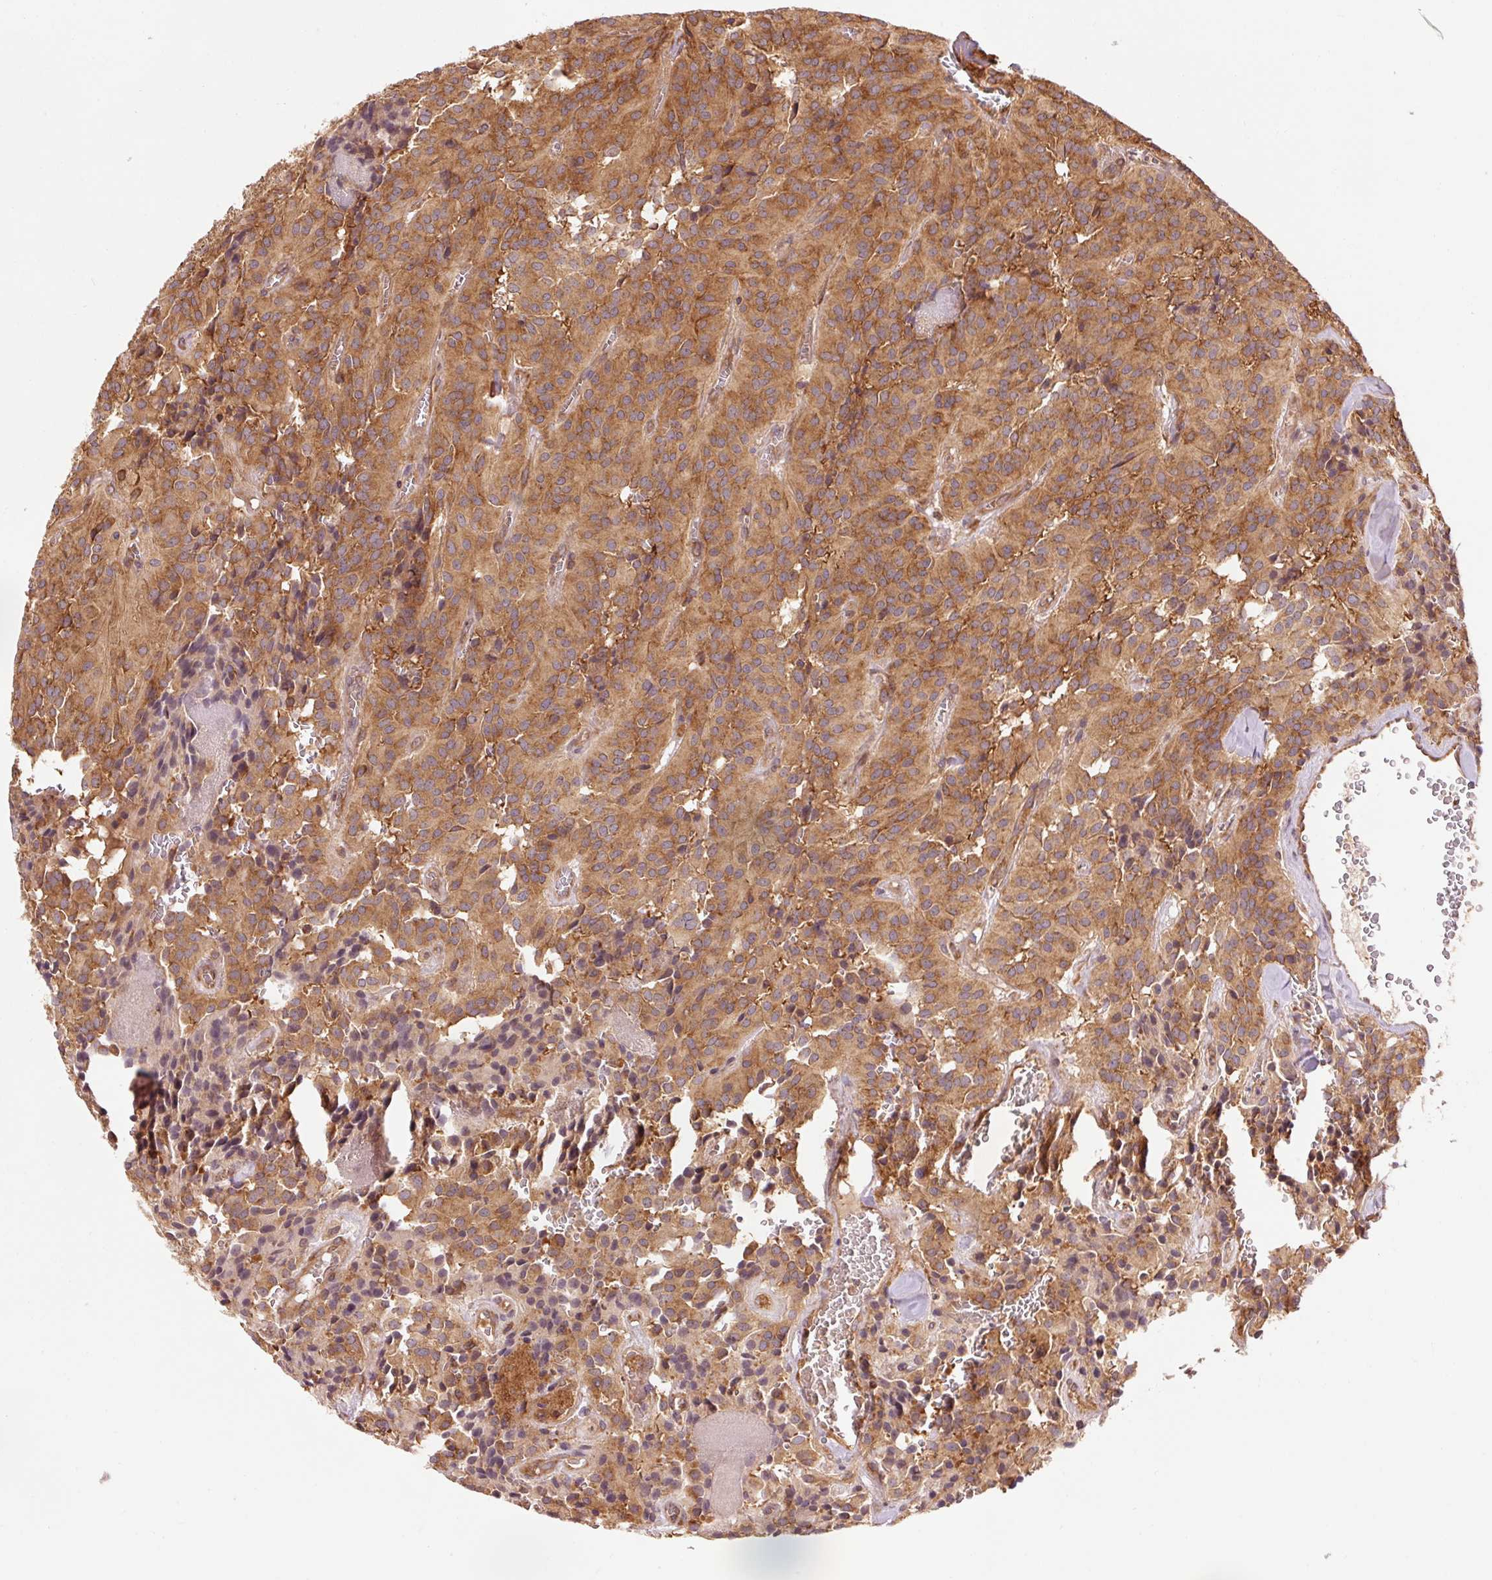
{"staining": {"intensity": "moderate", "quantity": ">75%", "location": "cytoplasmic/membranous"}, "tissue": "glioma", "cell_type": "Tumor cells", "image_type": "cancer", "snomed": [{"axis": "morphology", "description": "Glioma, malignant, Low grade"}, {"axis": "topography", "description": "Brain"}], "caption": "Malignant glioma (low-grade) stained for a protein shows moderate cytoplasmic/membranous positivity in tumor cells.", "gene": "PDAP1", "patient": {"sex": "male", "age": 42}}